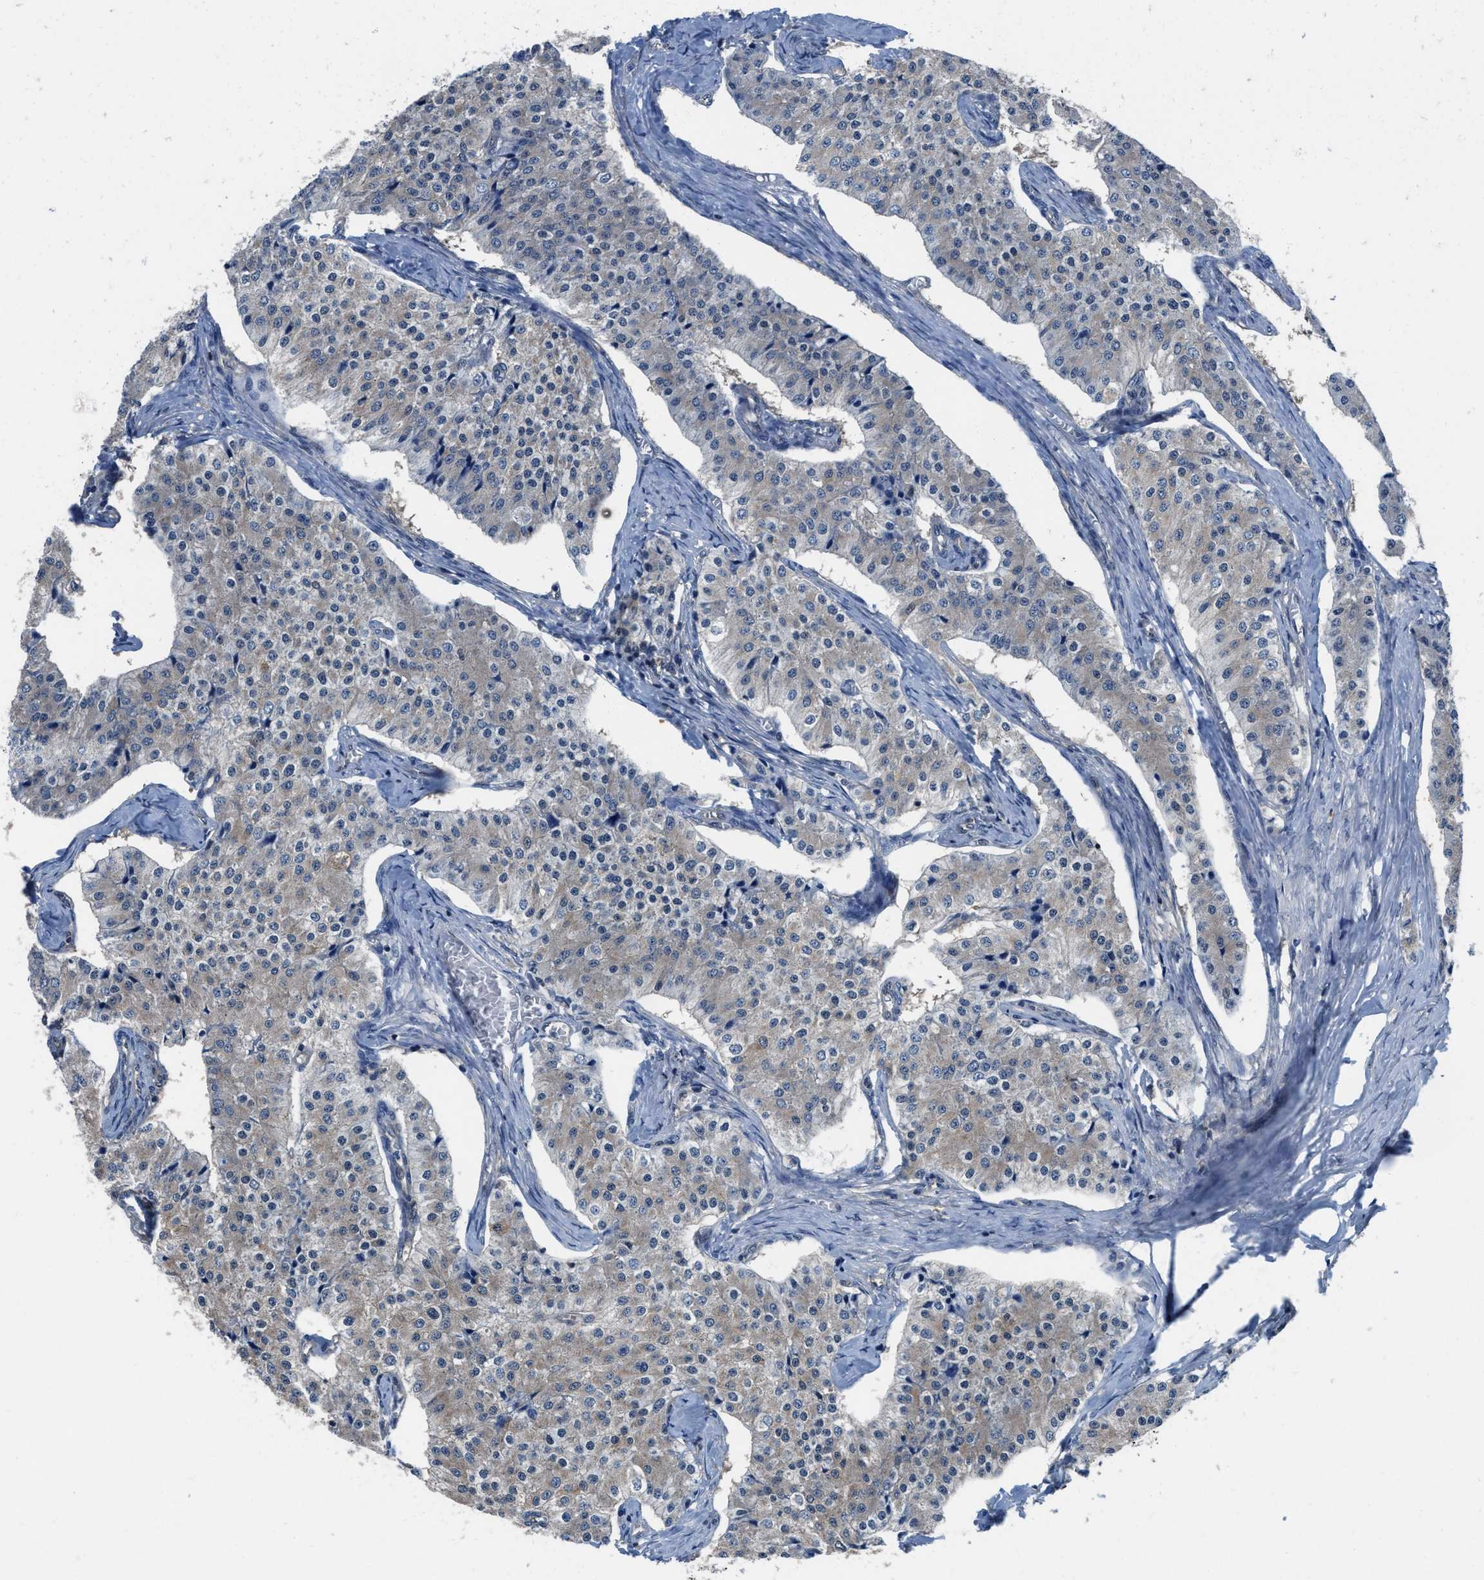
{"staining": {"intensity": "negative", "quantity": "none", "location": "none"}, "tissue": "carcinoid", "cell_type": "Tumor cells", "image_type": "cancer", "snomed": [{"axis": "morphology", "description": "Carcinoid, malignant, NOS"}, {"axis": "topography", "description": "Colon"}], "caption": "Immunohistochemistry (IHC) histopathology image of carcinoid stained for a protein (brown), which demonstrates no staining in tumor cells.", "gene": "NUDT5", "patient": {"sex": "female", "age": 52}}